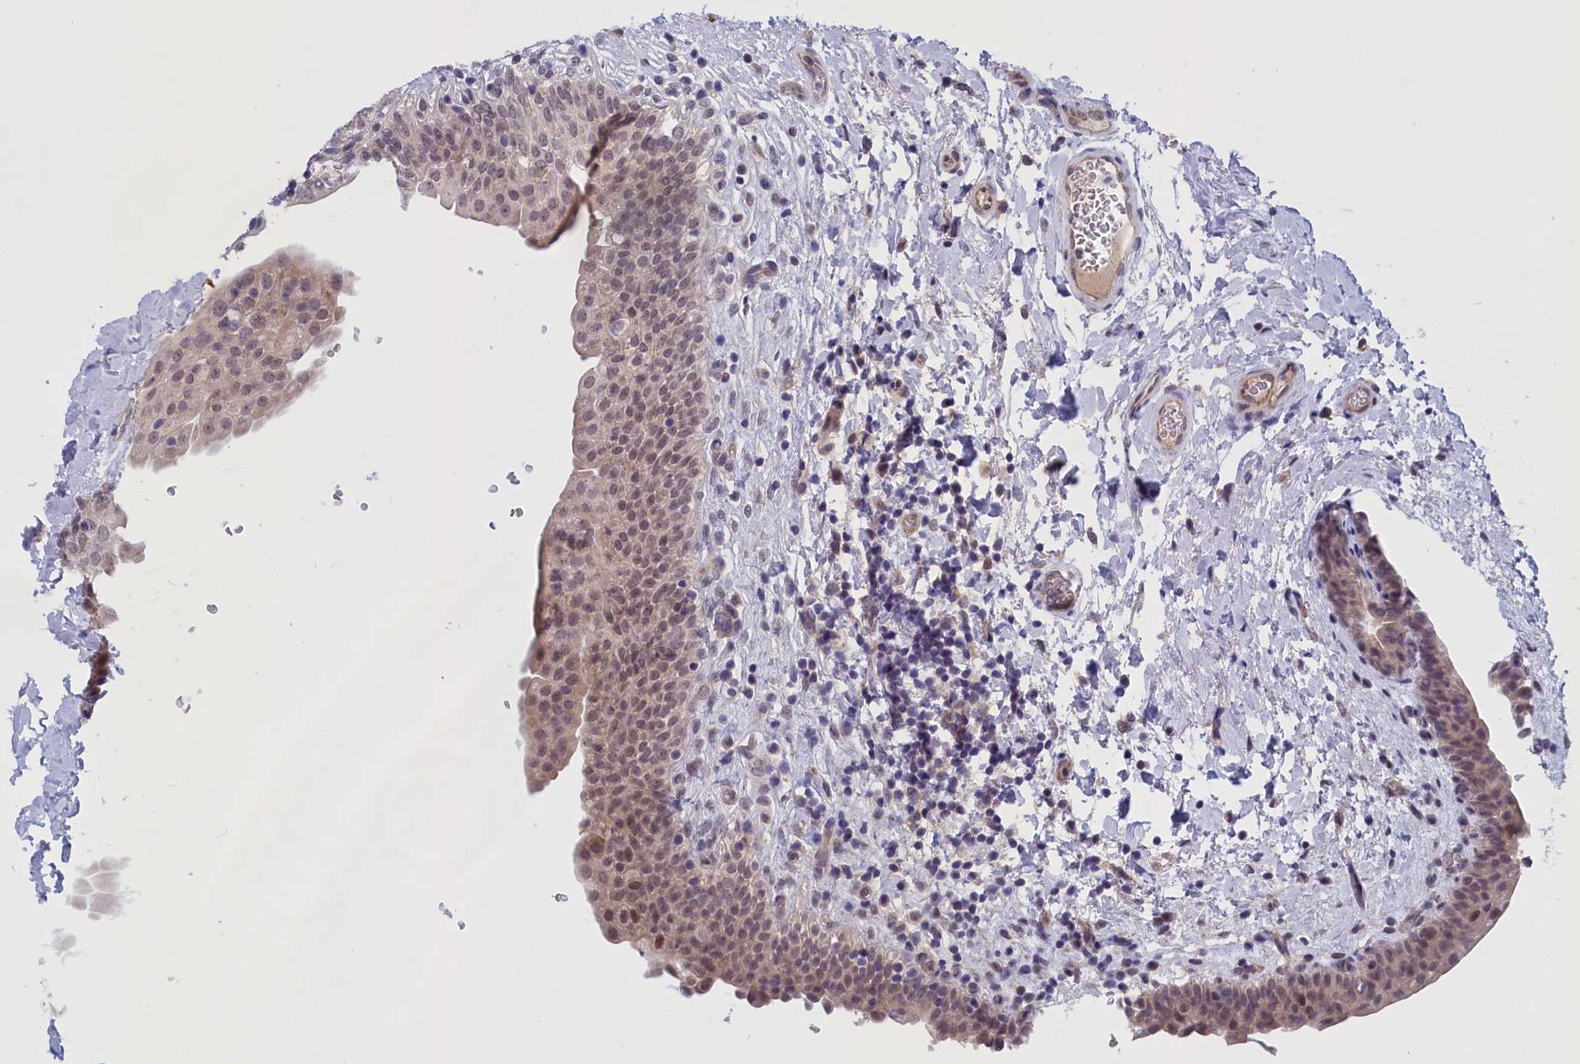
{"staining": {"intensity": "weak", "quantity": "25%-75%", "location": "nuclear"}, "tissue": "urinary bladder", "cell_type": "Urothelial cells", "image_type": "normal", "snomed": [{"axis": "morphology", "description": "Normal tissue, NOS"}, {"axis": "topography", "description": "Urinary bladder"}], "caption": "This histopathology image demonstrates normal urinary bladder stained with IHC to label a protein in brown. The nuclear of urothelial cells show weak positivity for the protein. Nuclei are counter-stained blue.", "gene": "IGFALS", "patient": {"sex": "male", "age": 83}}